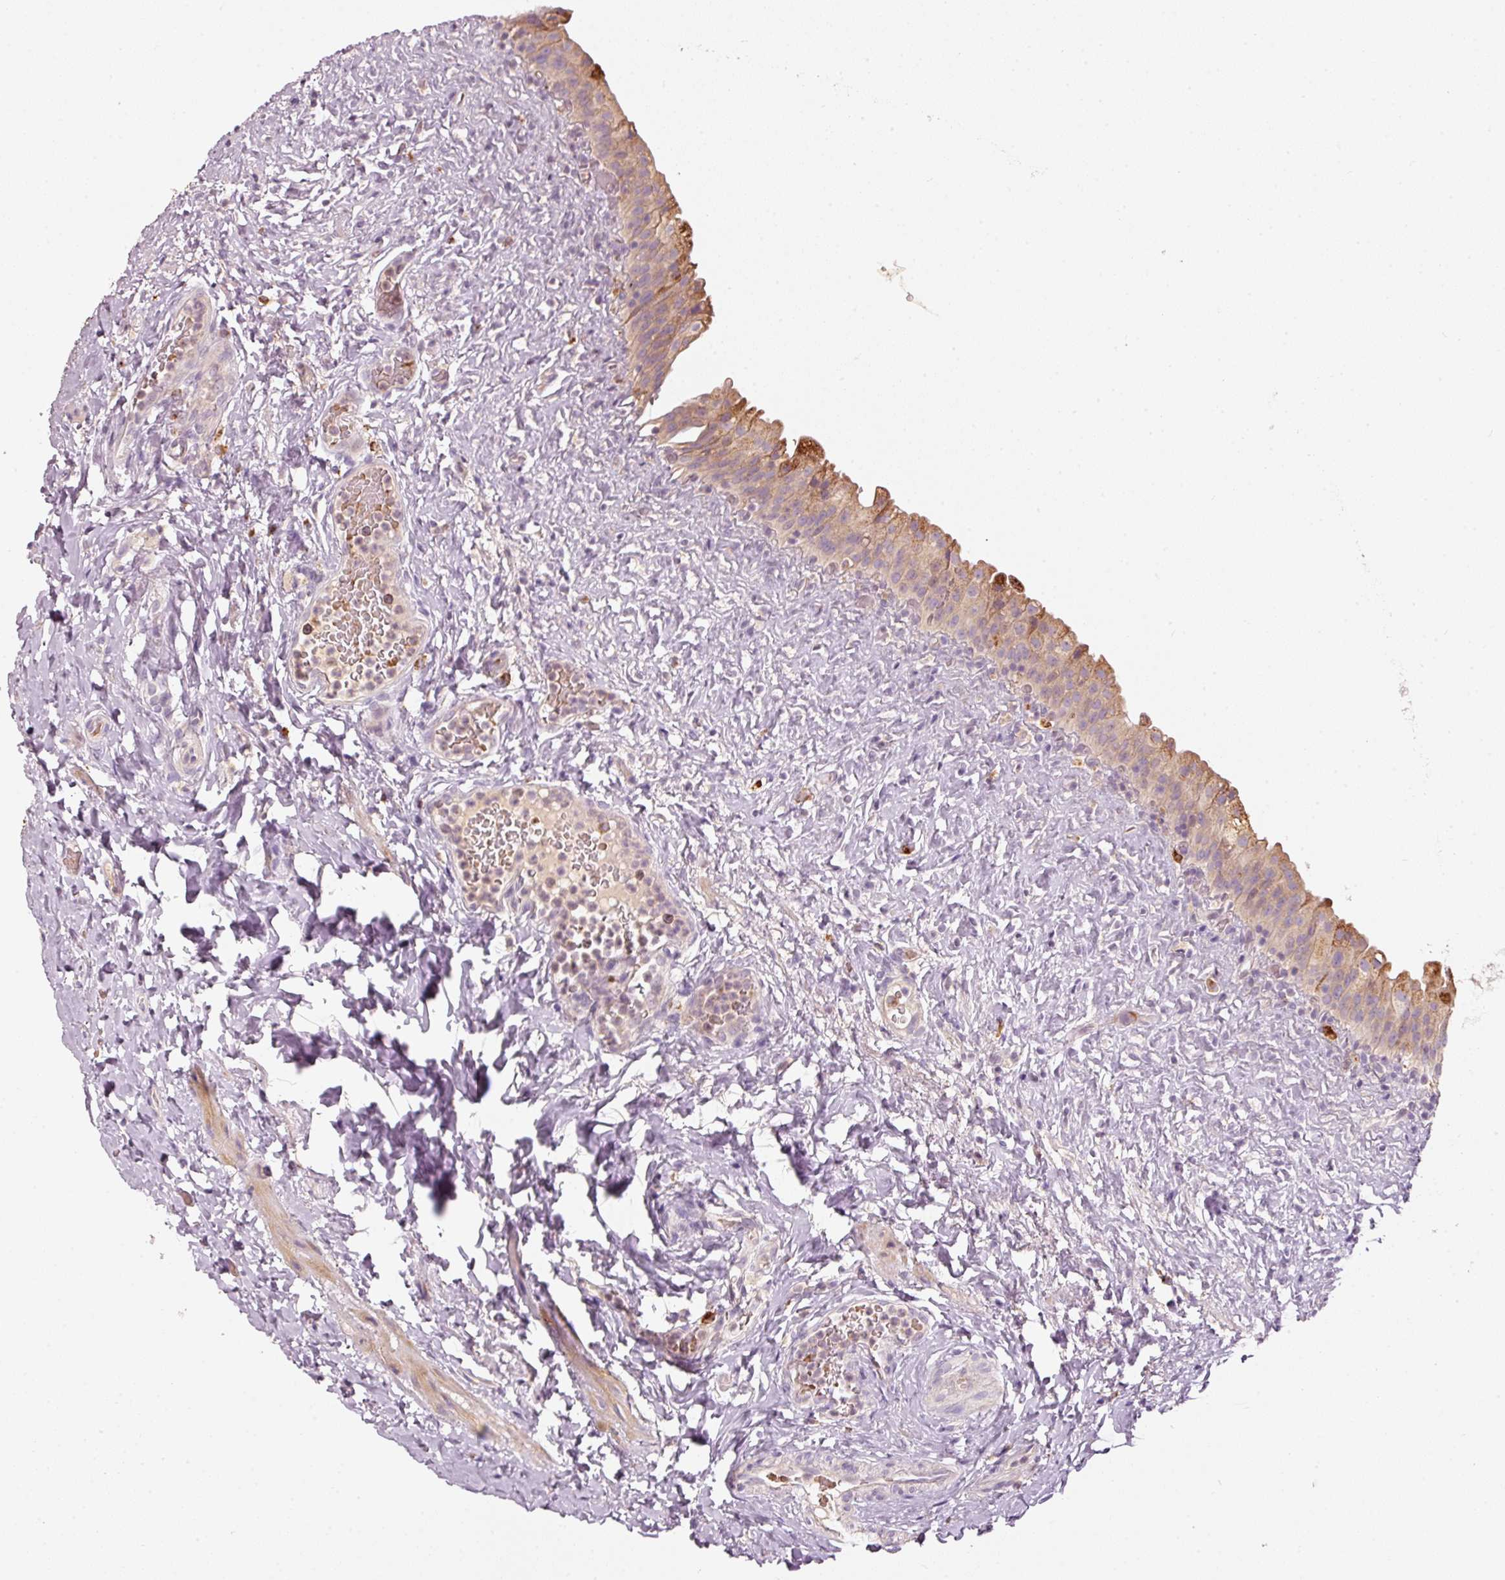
{"staining": {"intensity": "moderate", "quantity": "<25%", "location": "cytoplasmic/membranous"}, "tissue": "urinary bladder", "cell_type": "Urothelial cells", "image_type": "normal", "snomed": [{"axis": "morphology", "description": "Normal tissue, NOS"}, {"axis": "topography", "description": "Urinary bladder"}], "caption": "Immunohistochemical staining of benign urinary bladder displays <25% levels of moderate cytoplasmic/membranous protein expression in approximately <25% of urothelial cells. (DAB IHC, brown staining for protein, blue staining for nuclei).", "gene": "KLHL21", "patient": {"sex": "female", "age": 27}}